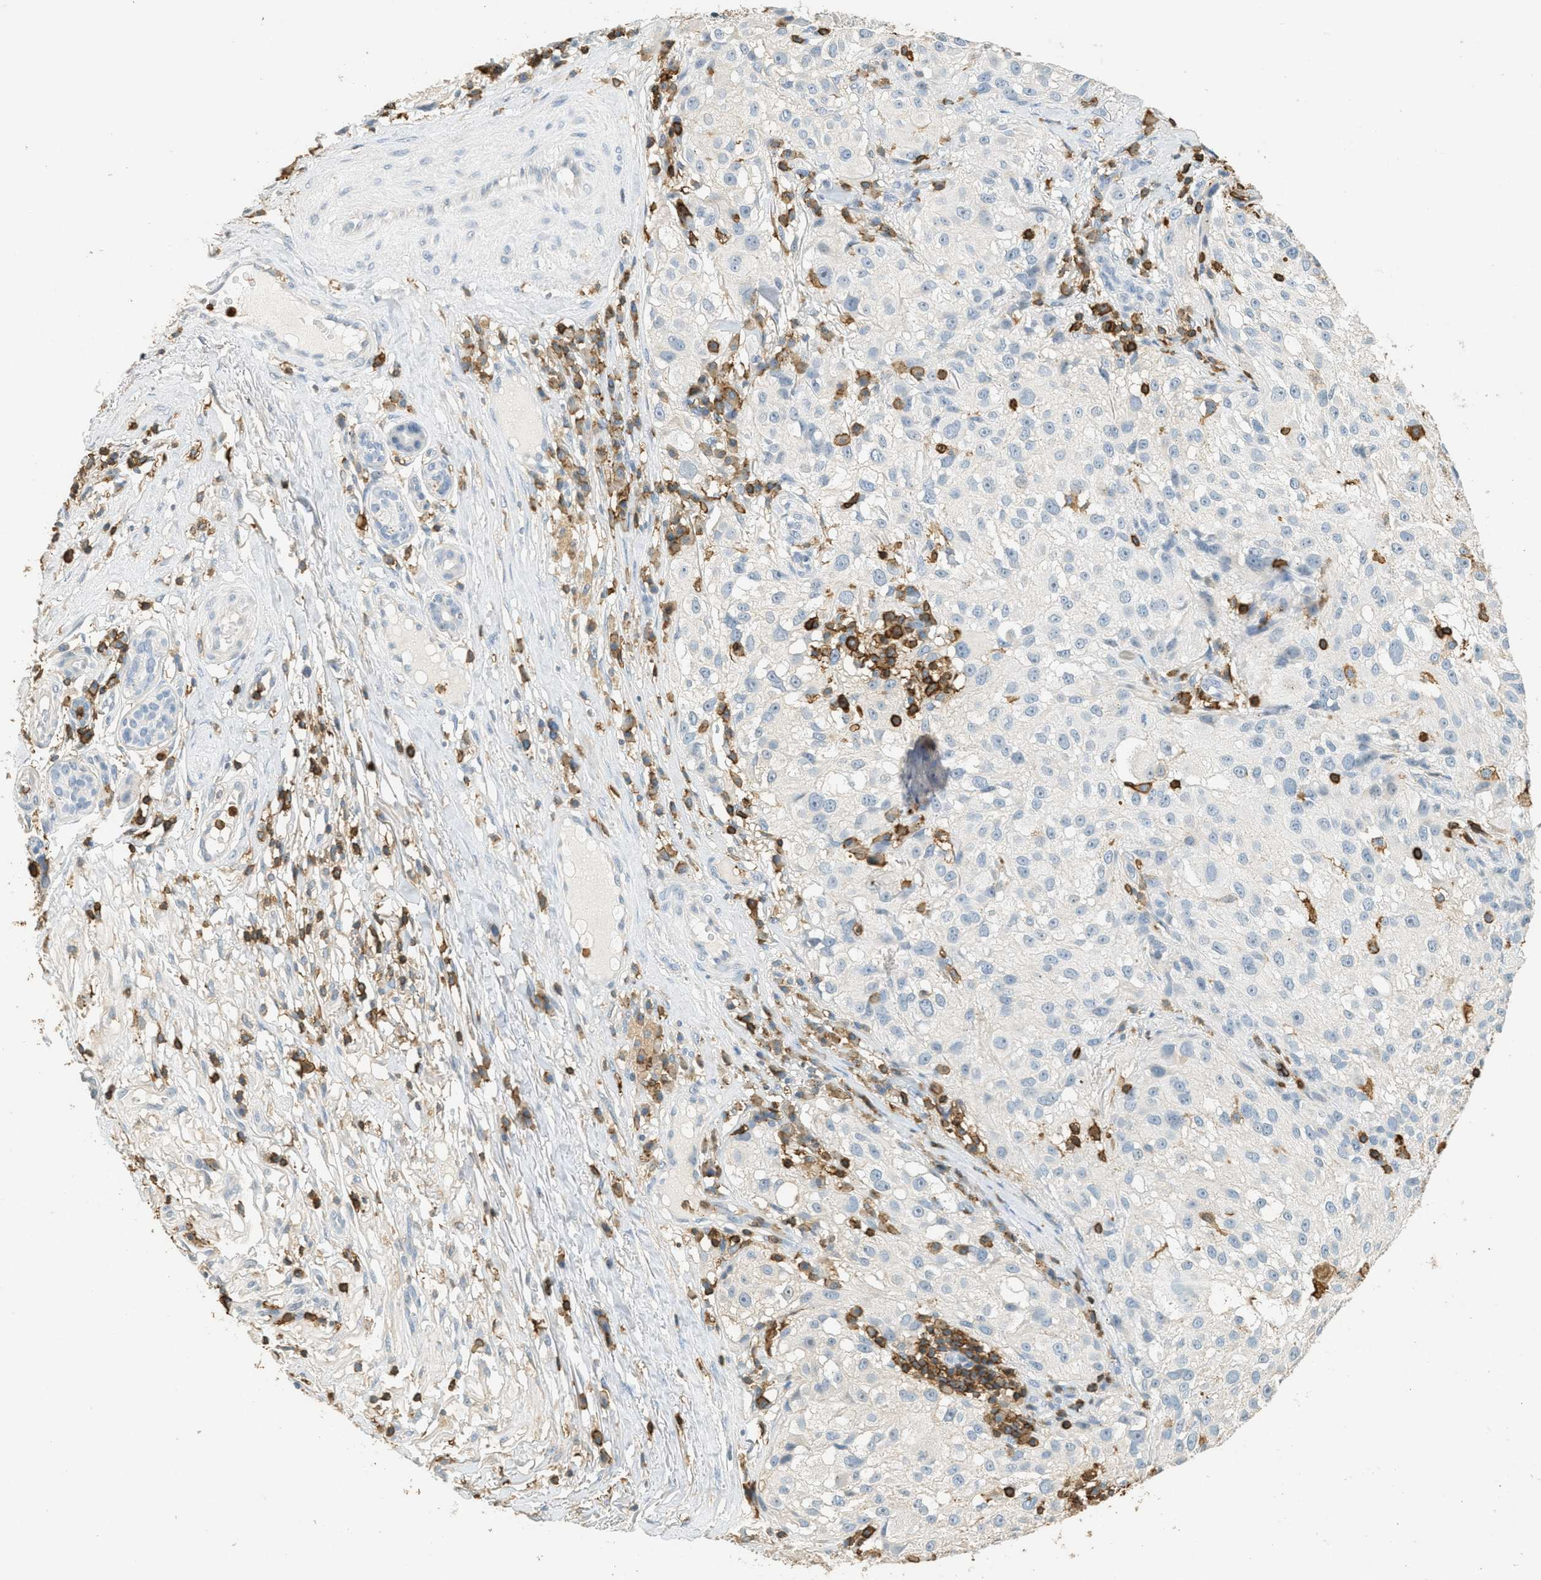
{"staining": {"intensity": "negative", "quantity": "none", "location": "none"}, "tissue": "melanoma", "cell_type": "Tumor cells", "image_type": "cancer", "snomed": [{"axis": "morphology", "description": "Necrosis, NOS"}, {"axis": "morphology", "description": "Malignant melanoma, NOS"}, {"axis": "topography", "description": "Skin"}], "caption": "Tumor cells show no significant positivity in malignant melanoma.", "gene": "LSP1", "patient": {"sex": "female", "age": 87}}